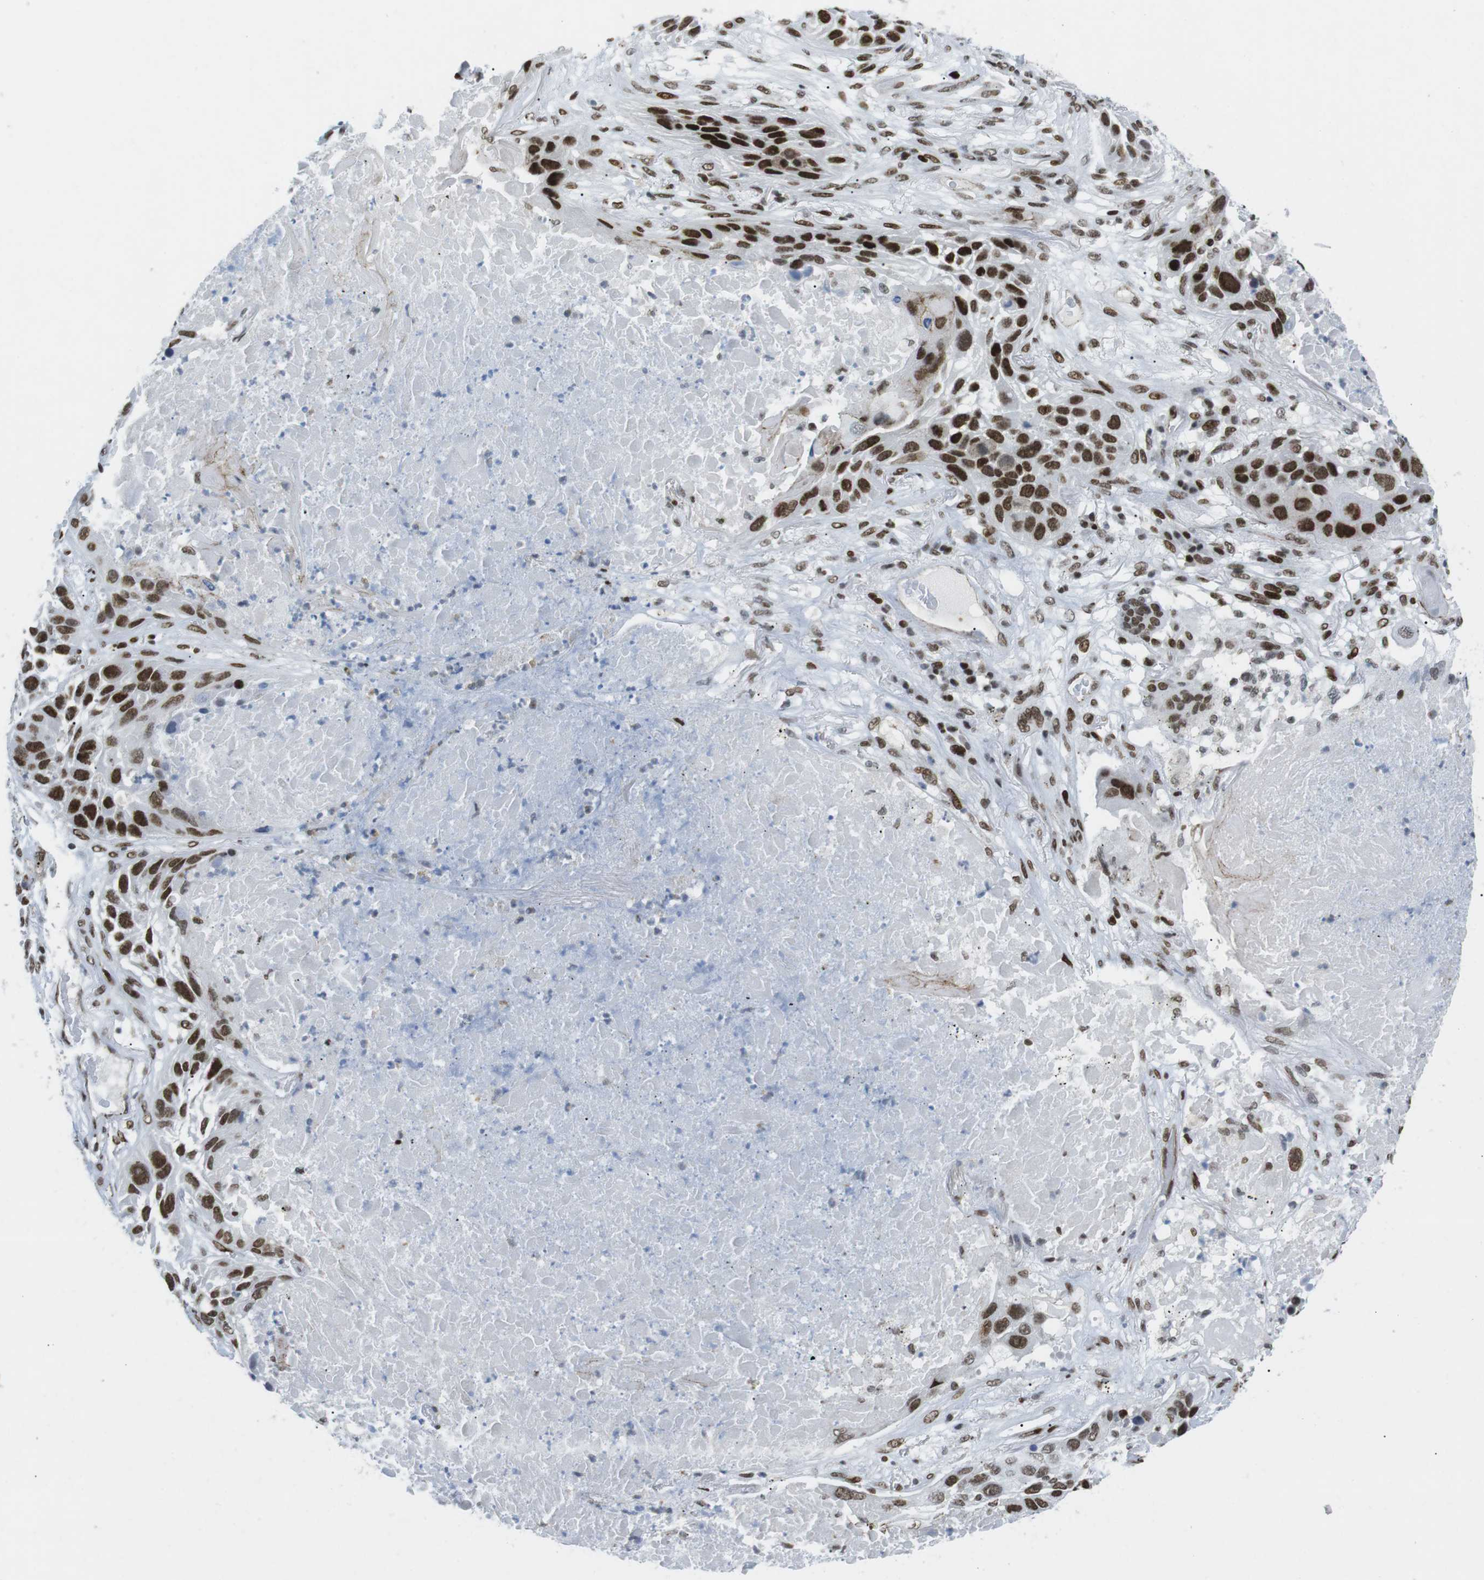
{"staining": {"intensity": "strong", "quantity": ">75%", "location": "nuclear"}, "tissue": "lung cancer", "cell_type": "Tumor cells", "image_type": "cancer", "snomed": [{"axis": "morphology", "description": "Squamous cell carcinoma, NOS"}, {"axis": "topography", "description": "Lung"}], "caption": "Immunohistochemistry (IHC) of human lung squamous cell carcinoma reveals high levels of strong nuclear expression in about >75% of tumor cells.", "gene": "ARID1A", "patient": {"sex": "male", "age": 57}}